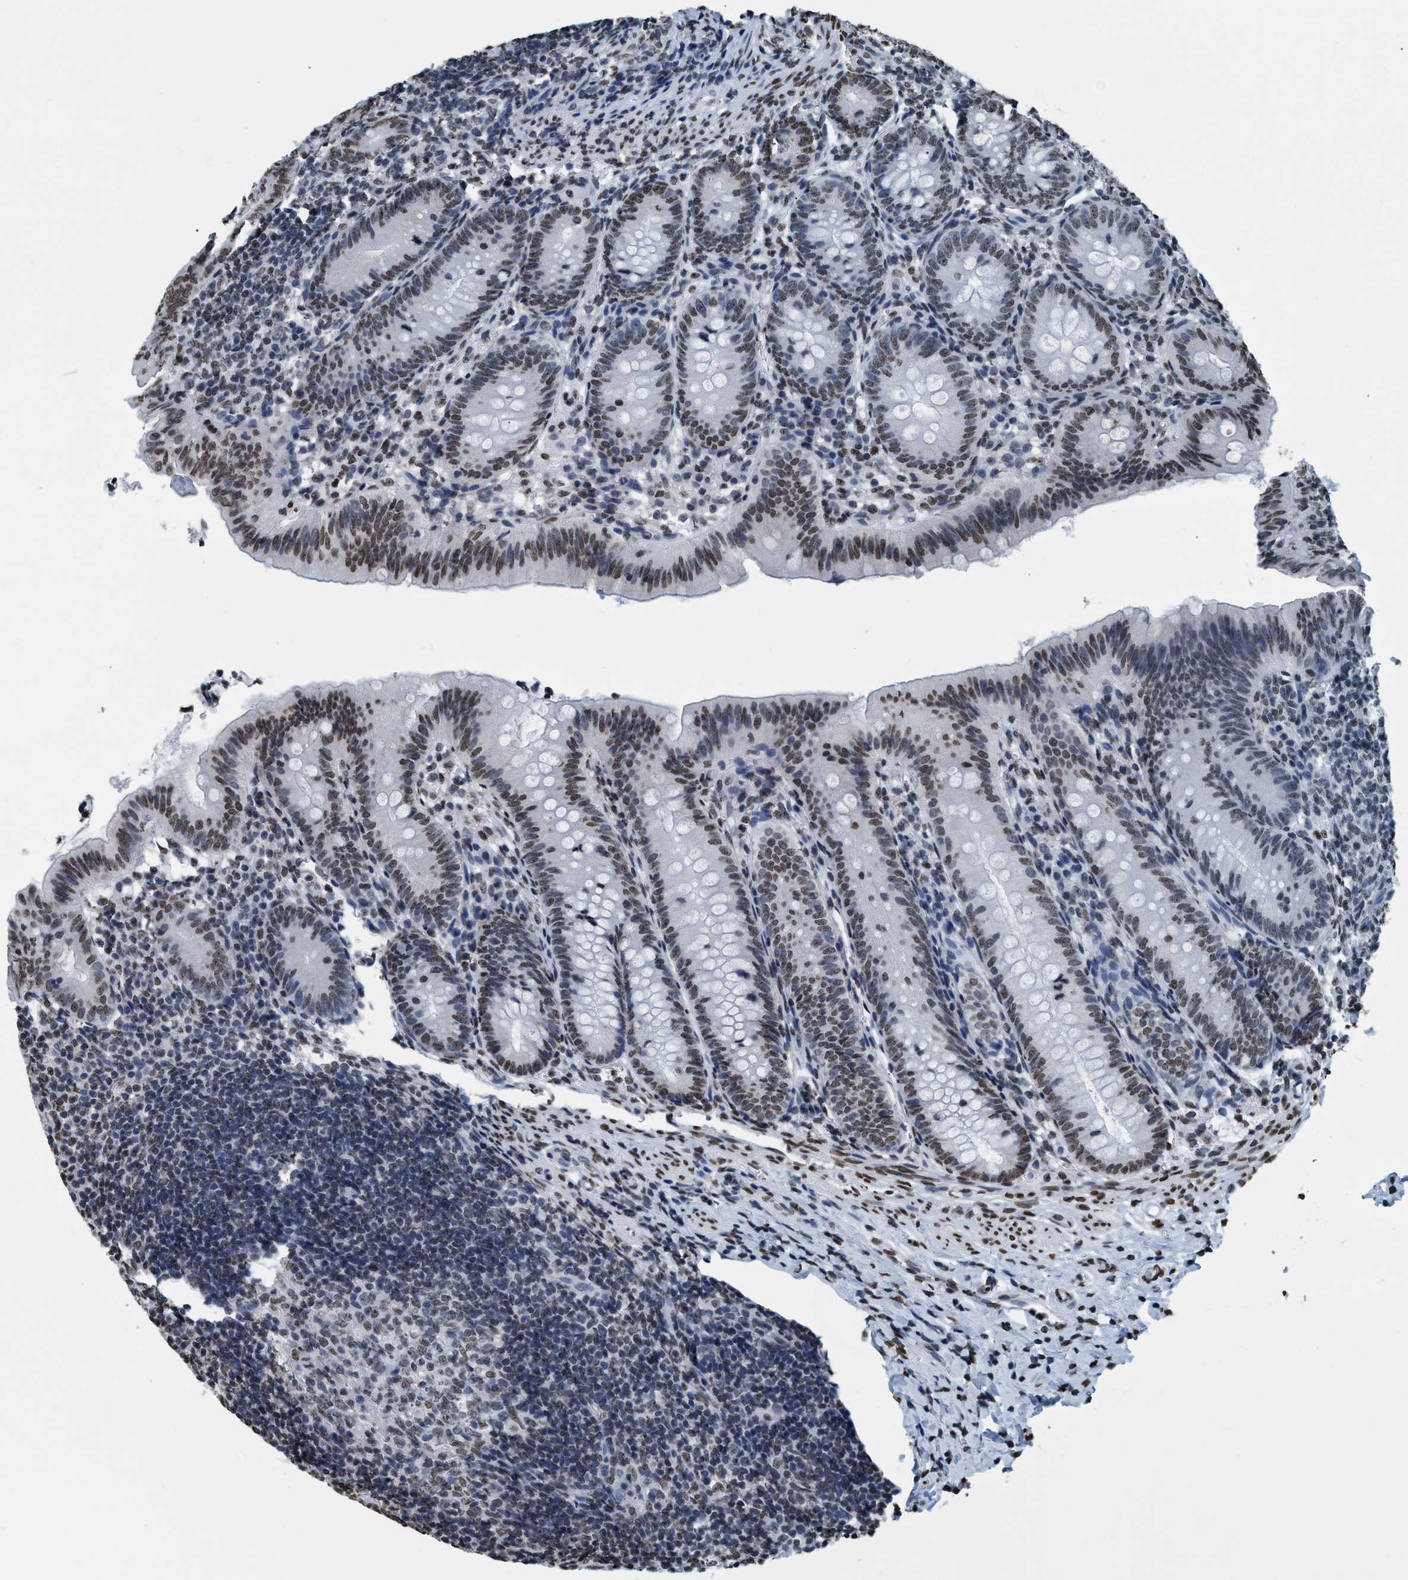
{"staining": {"intensity": "moderate", "quantity": ">75%", "location": "nuclear"}, "tissue": "appendix", "cell_type": "Glandular cells", "image_type": "normal", "snomed": [{"axis": "morphology", "description": "Normal tissue, NOS"}, {"axis": "topography", "description": "Appendix"}], "caption": "Glandular cells reveal moderate nuclear positivity in approximately >75% of cells in unremarkable appendix.", "gene": "CCNE2", "patient": {"sex": "male", "age": 1}}